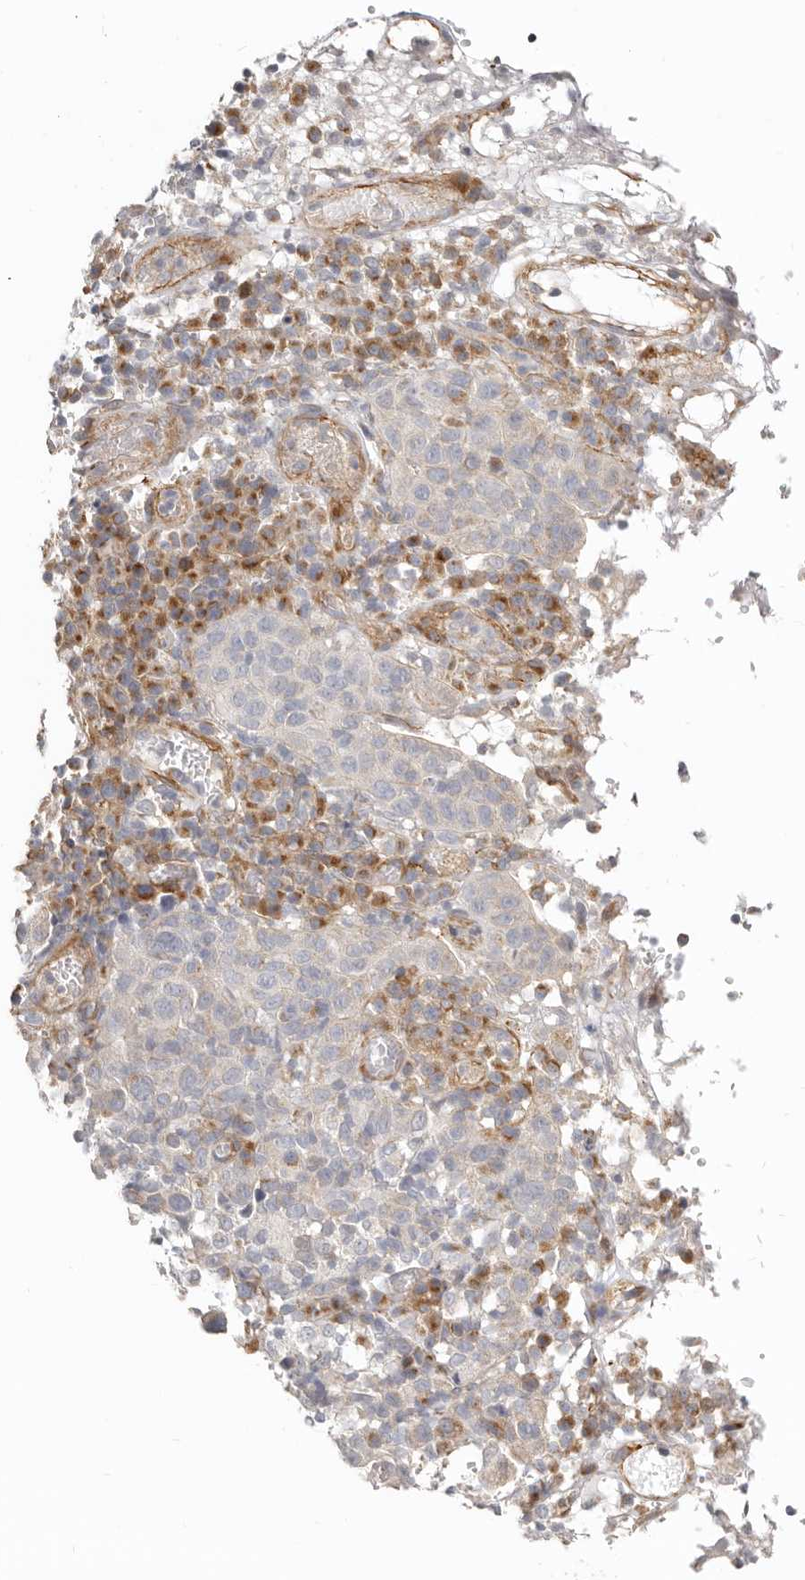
{"staining": {"intensity": "negative", "quantity": "none", "location": "none"}, "tissue": "cervical cancer", "cell_type": "Tumor cells", "image_type": "cancer", "snomed": [{"axis": "morphology", "description": "Squamous cell carcinoma, NOS"}, {"axis": "topography", "description": "Cervix"}], "caption": "Tumor cells are negative for brown protein staining in cervical cancer (squamous cell carcinoma).", "gene": "RABAC1", "patient": {"sex": "female", "age": 46}}